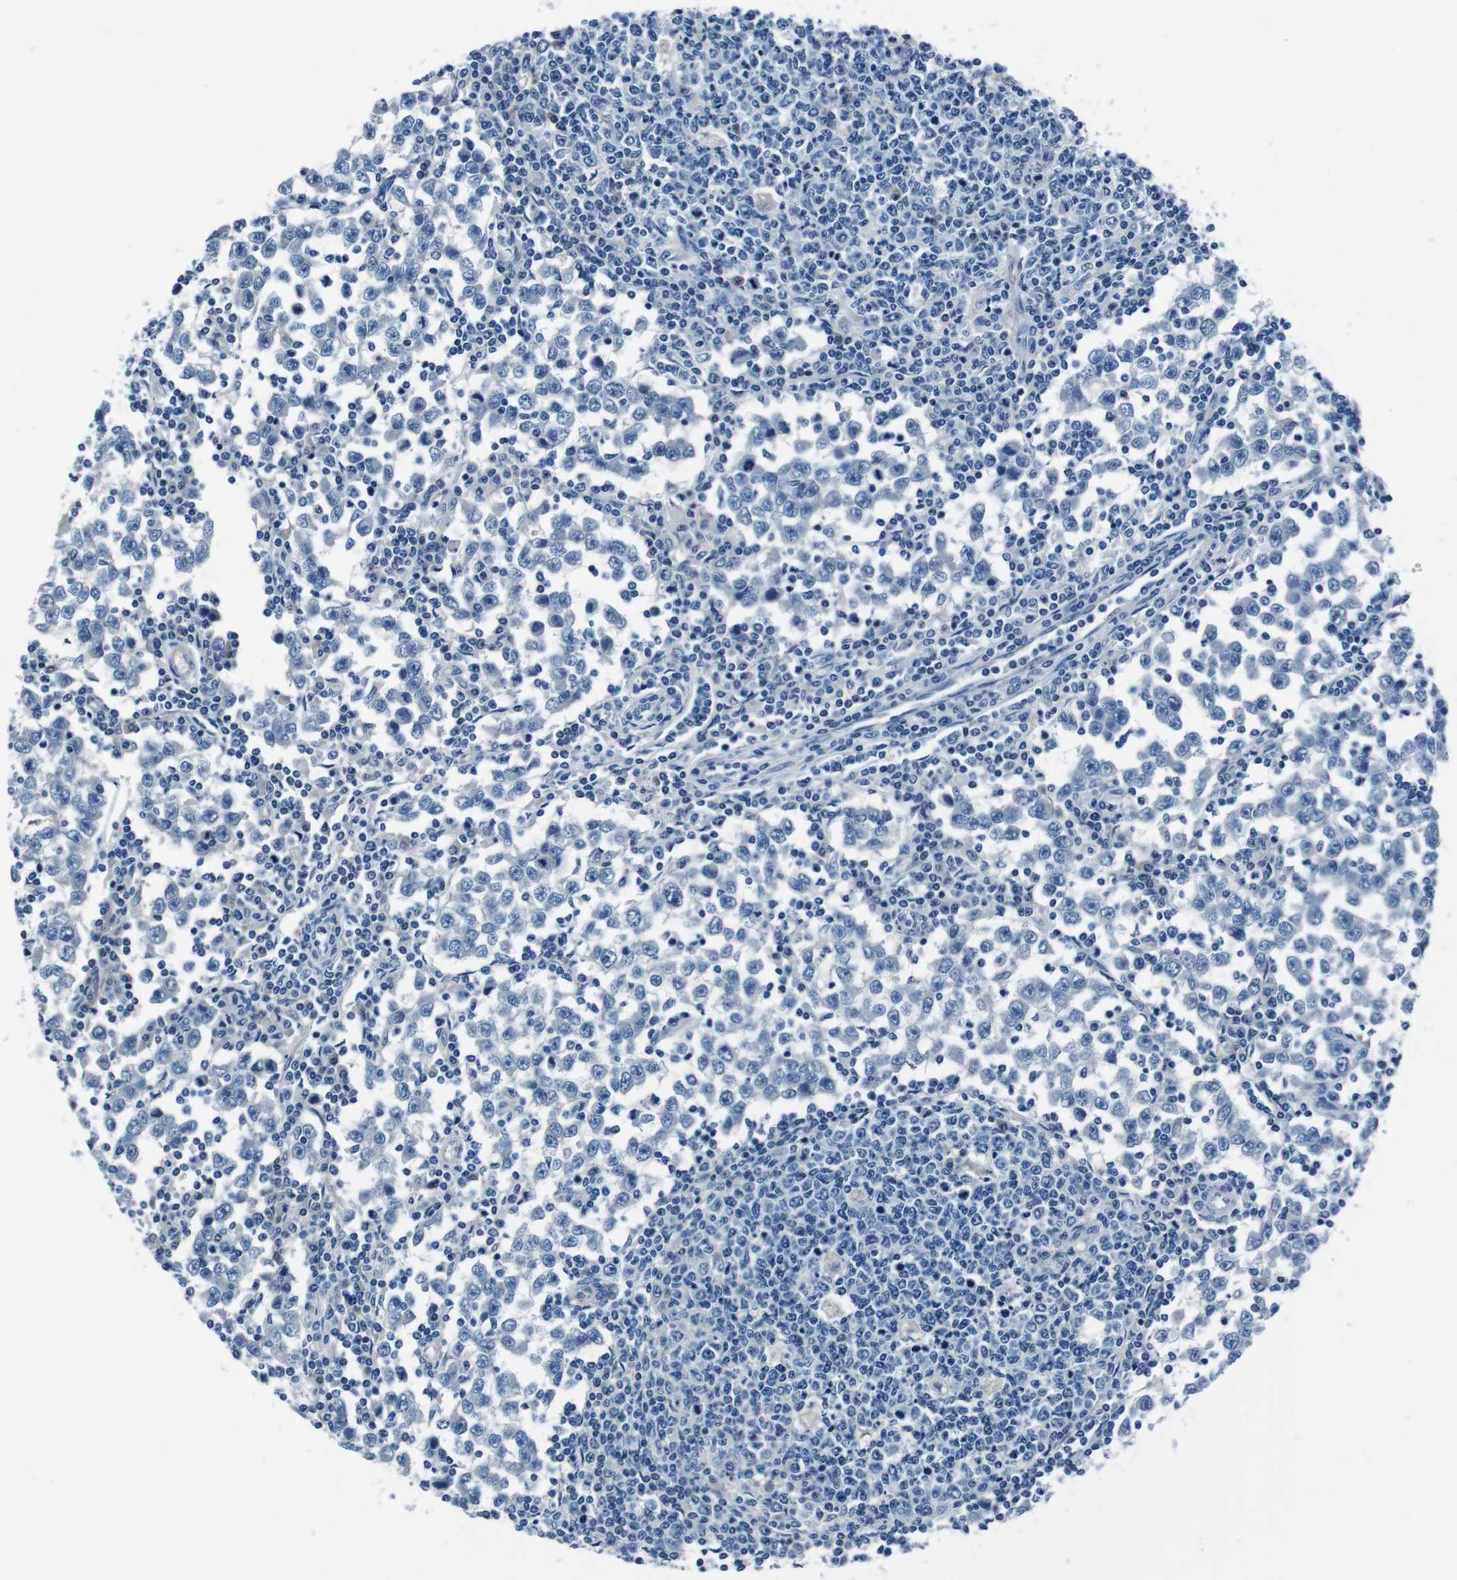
{"staining": {"intensity": "negative", "quantity": "none", "location": "none"}, "tissue": "testis cancer", "cell_type": "Tumor cells", "image_type": "cancer", "snomed": [{"axis": "morphology", "description": "Seminoma, NOS"}, {"axis": "topography", "description": "Testis"}], "caption": "The immunohistochemistry (IHC) histopathology image has no significant positivity in tumor cells of seminoma (testis) tissue.", "gene": "CASQ1", "patient": {"sex": "male", "age": 65}}